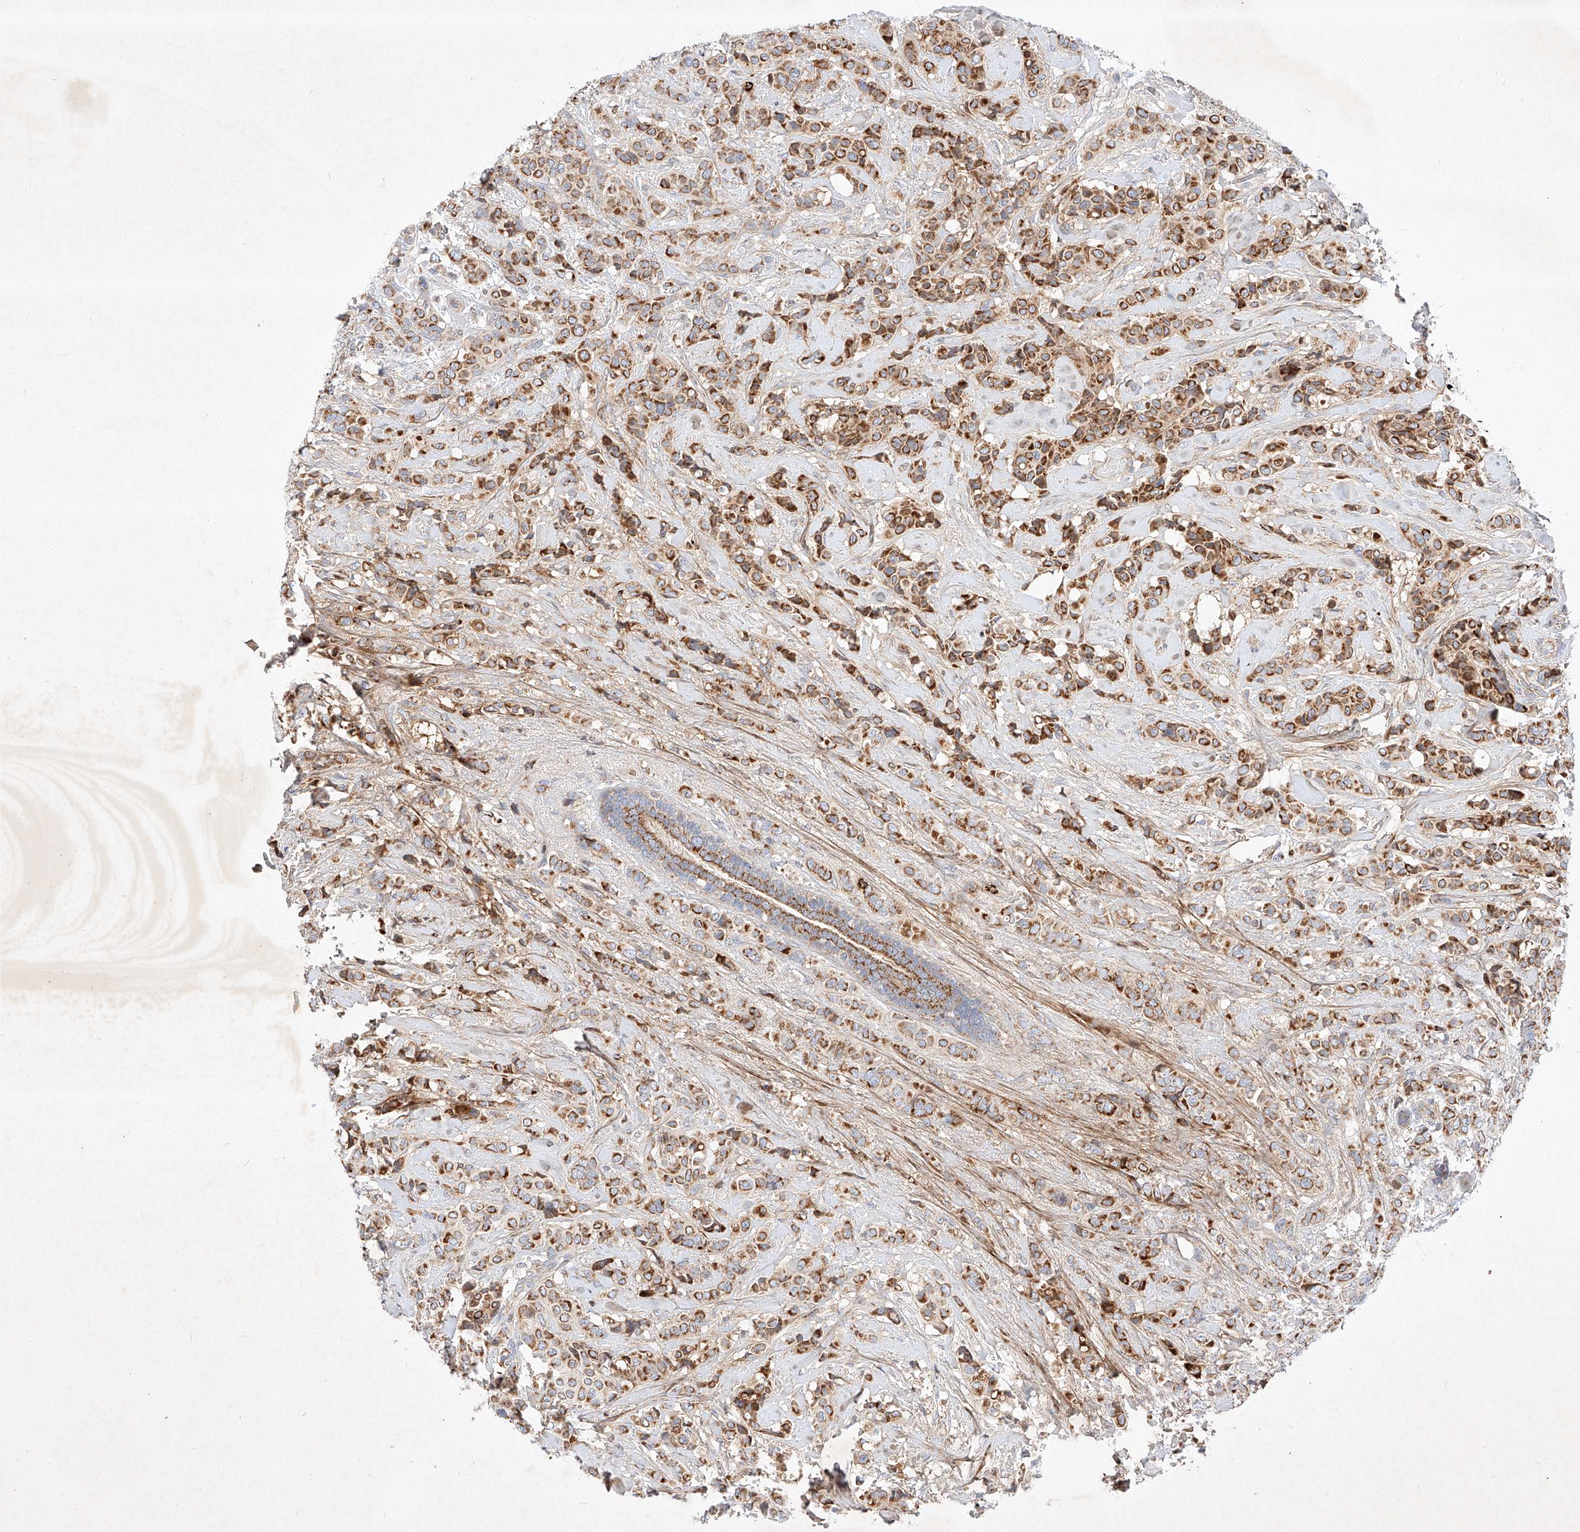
{"staining": {"intensity": "moderate", "quantity": ">75%", "location": "cytoplasmic/membranous"}, "tissue": "breast cancer", "cell_type": "Tumor cells", "image_type": "cancer", "snomed": [{"axis": "morphology", "description": "Lobular carcinoma"}, {"axis": "topography", "description": "Breast"}], "caption": "Protein staining demonstrates moderate cytoplasmic/membranous expression in approximately >75% of tumor cells in breast lobular carcinoma.", "gene": "OSGEPL1", "patient": {"sex": "female", "age": 51}}